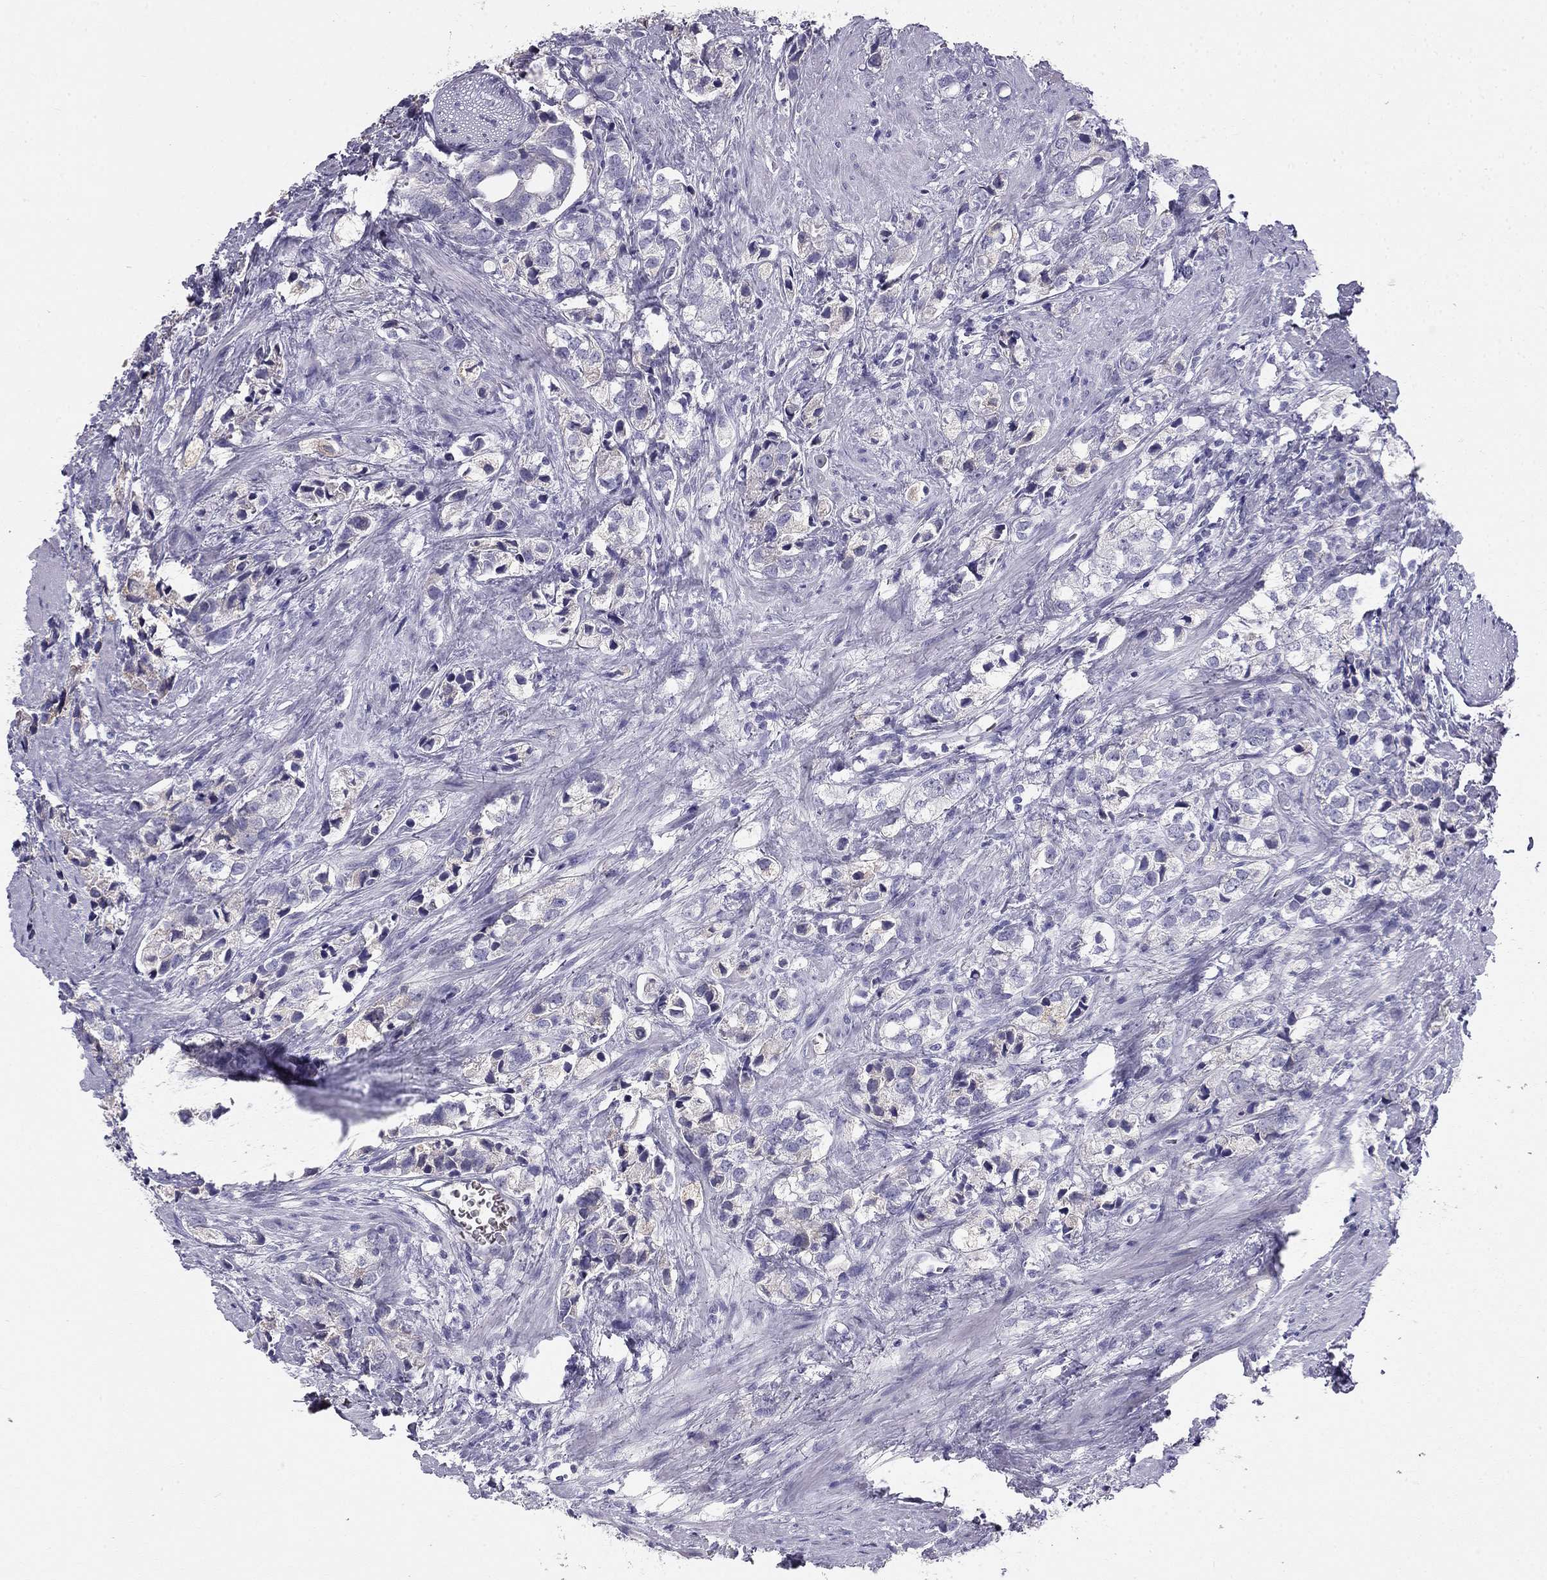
{"staining": {"intensity": "negative", "quantity": "none", "location": "none"}, "tissue": "prostate cancer", "cell_type": "Tumor cells", "image_type": "cancer", "snomed": [{"axis": "morphology", "description": "Adenocarcinoma, NOS"}, {"axis": "topography", "description": "Prostate and seminal vesicle, NOS"}], "caption": "Prostate cancer stained for a protein using IHC exhibits no positivity tumor cells.", "gene": "RHD", "patient": {"sex": "male", "age": 63}}